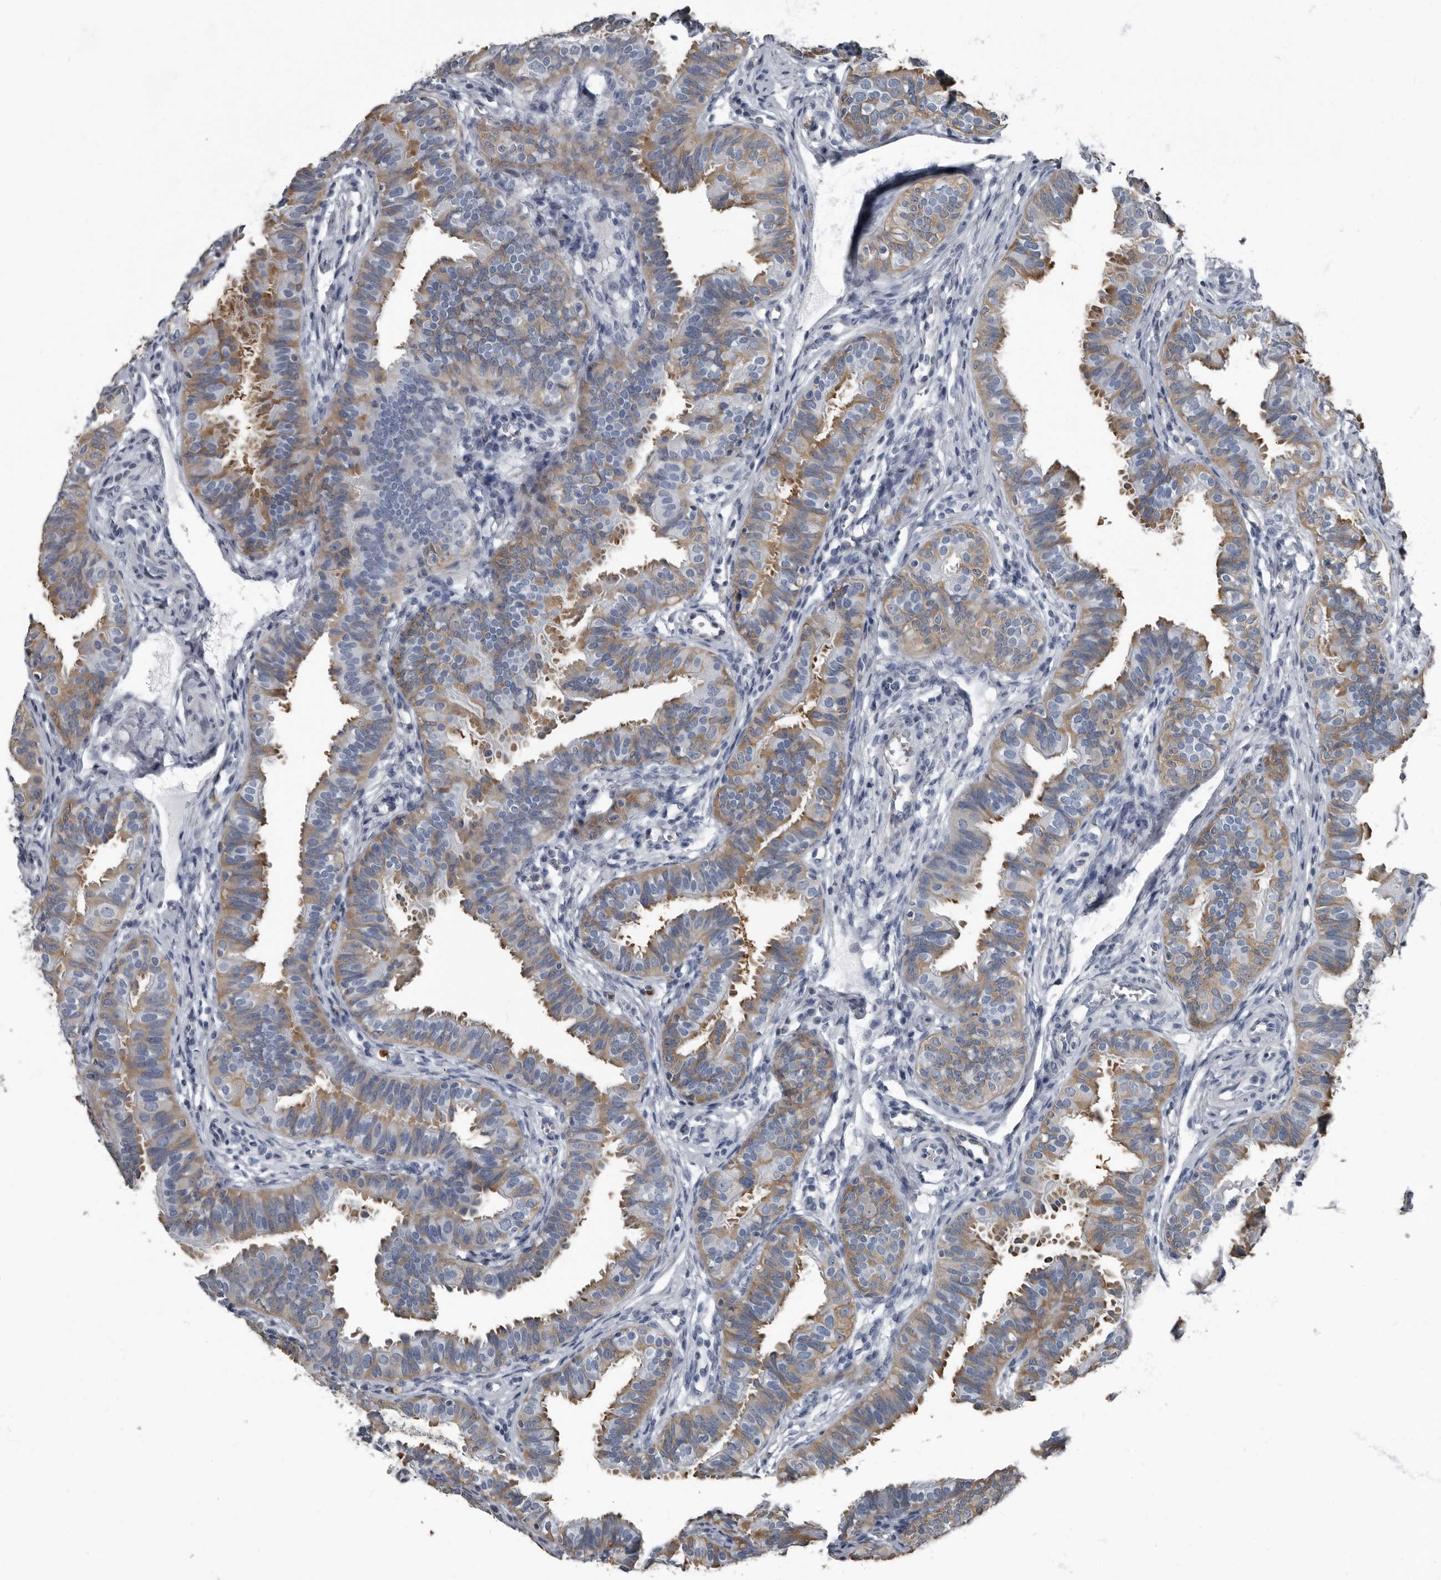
{"staining": {"intensity": "moderate", "quantity": "25%-75%", "location": "cytoplasmic/membranous"}, "tissue": "fallopian tube", "cell_type": "Glandular cells", "image_type": "normal", "snomed": [{"axis": "morphology", "description": "Normal tissue, NOS"}, {"axis": "topography", "description": "Fallopian tube"}], "caption": "Immunohistochemical staining of normal human fallopian tube reveals 25%-75% levels of moderate cytoplasmic/membranous protein staining in approximately 25%-75% of glandular cells.", "gene": "TPD52L1", "patient": {"sex": "female", "age": 35}}